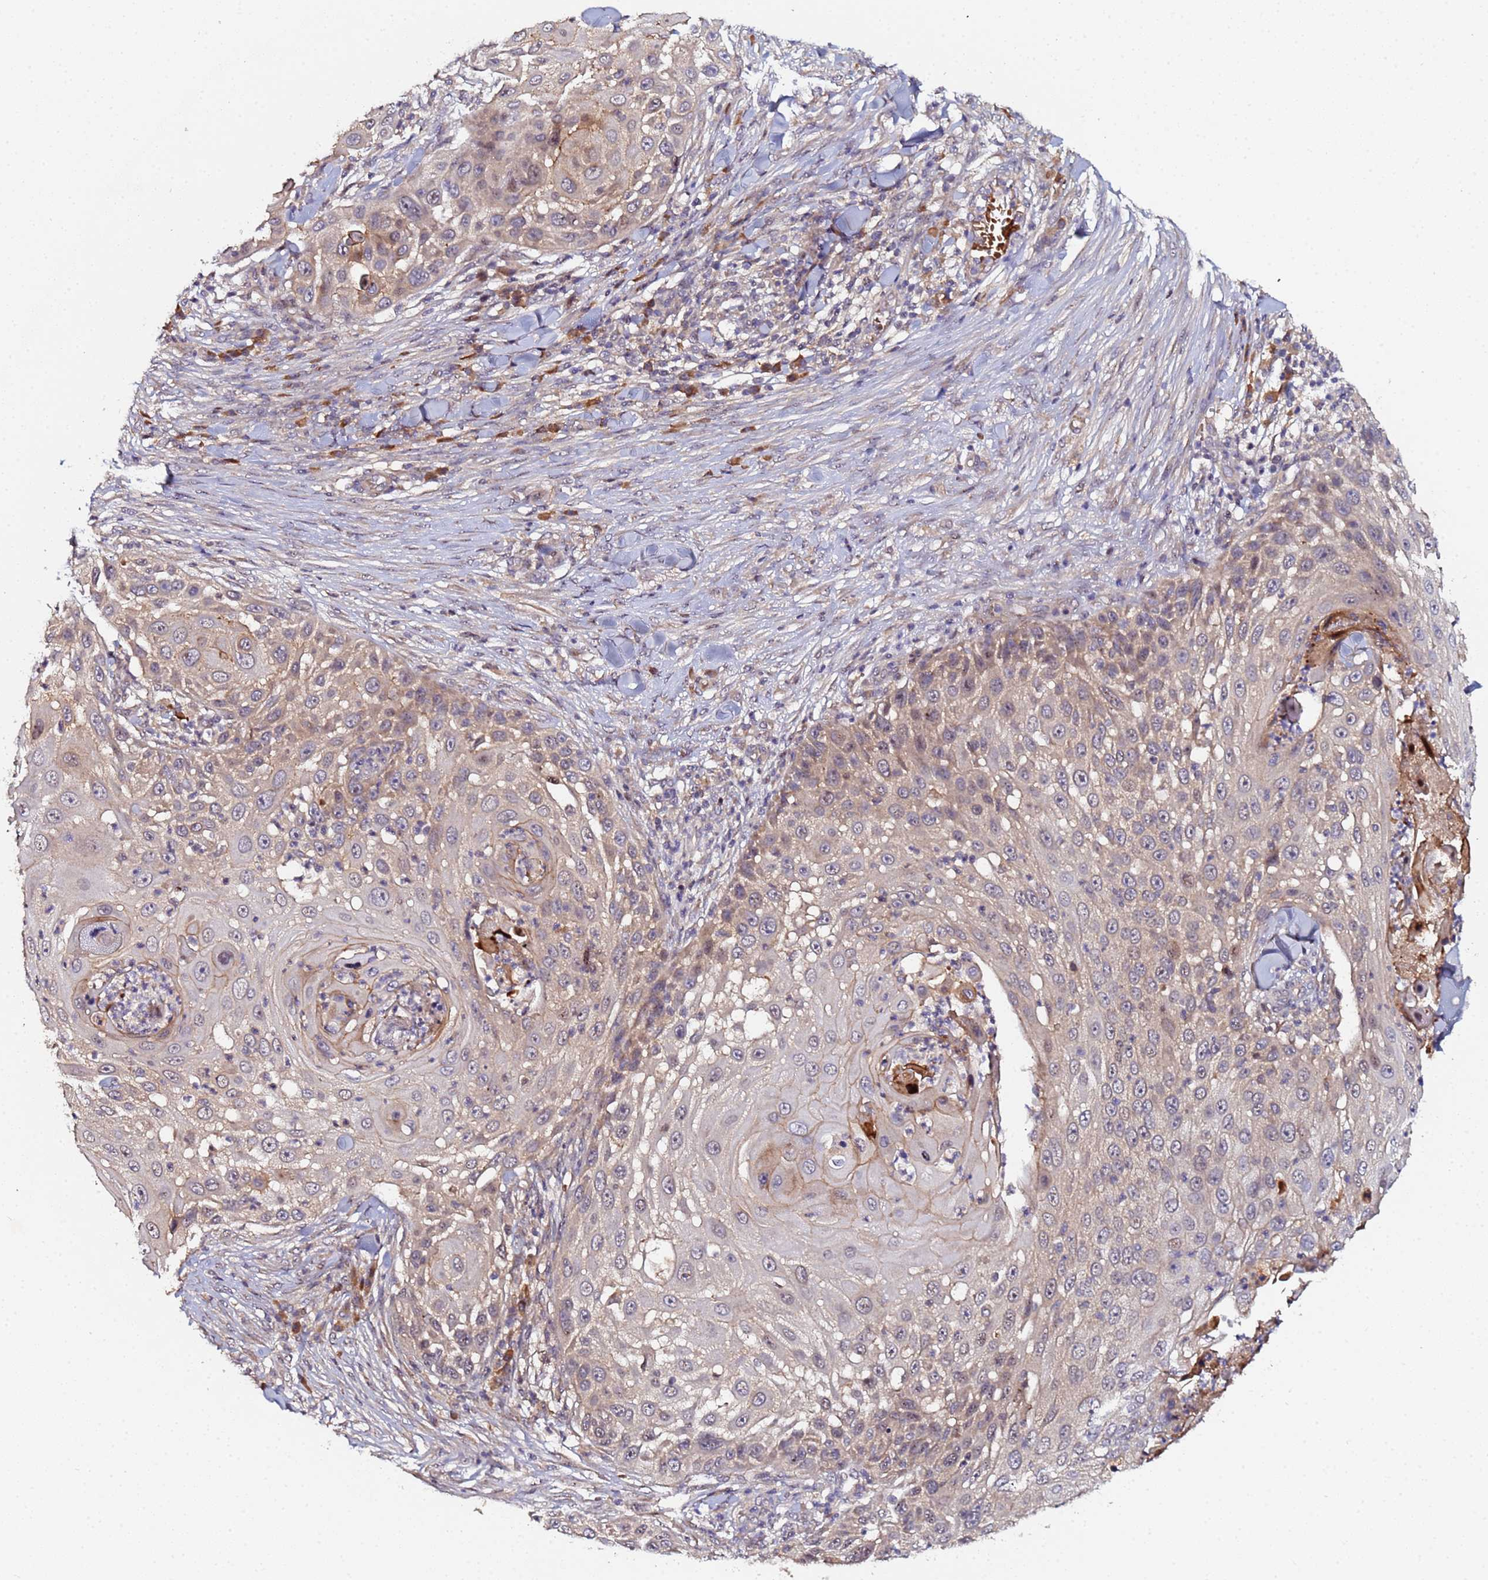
{"staining": {"intensity": "moderate", "quantity": "25%-75%", "location": "cytoplasmic/membranous"}, "tissue": "skin cancer", "cell_type": "Tumor cells", "image_type": "cancer", "snomed": [{"axis": "morphology", "description": "Squamous cell carcinoma, NOS"}, {"axis": "topography", "description": "Skin"}], "caption": "Immunohistochemical staining of human squamous cell carcinoma (skin) demonstrates medium levels of moderate cytoplasmic/membranous protein positivity in approximately 25%-75% of tumor cells.", "gene": "OSER1", "patient": {"sex": "female", "age": 44}}